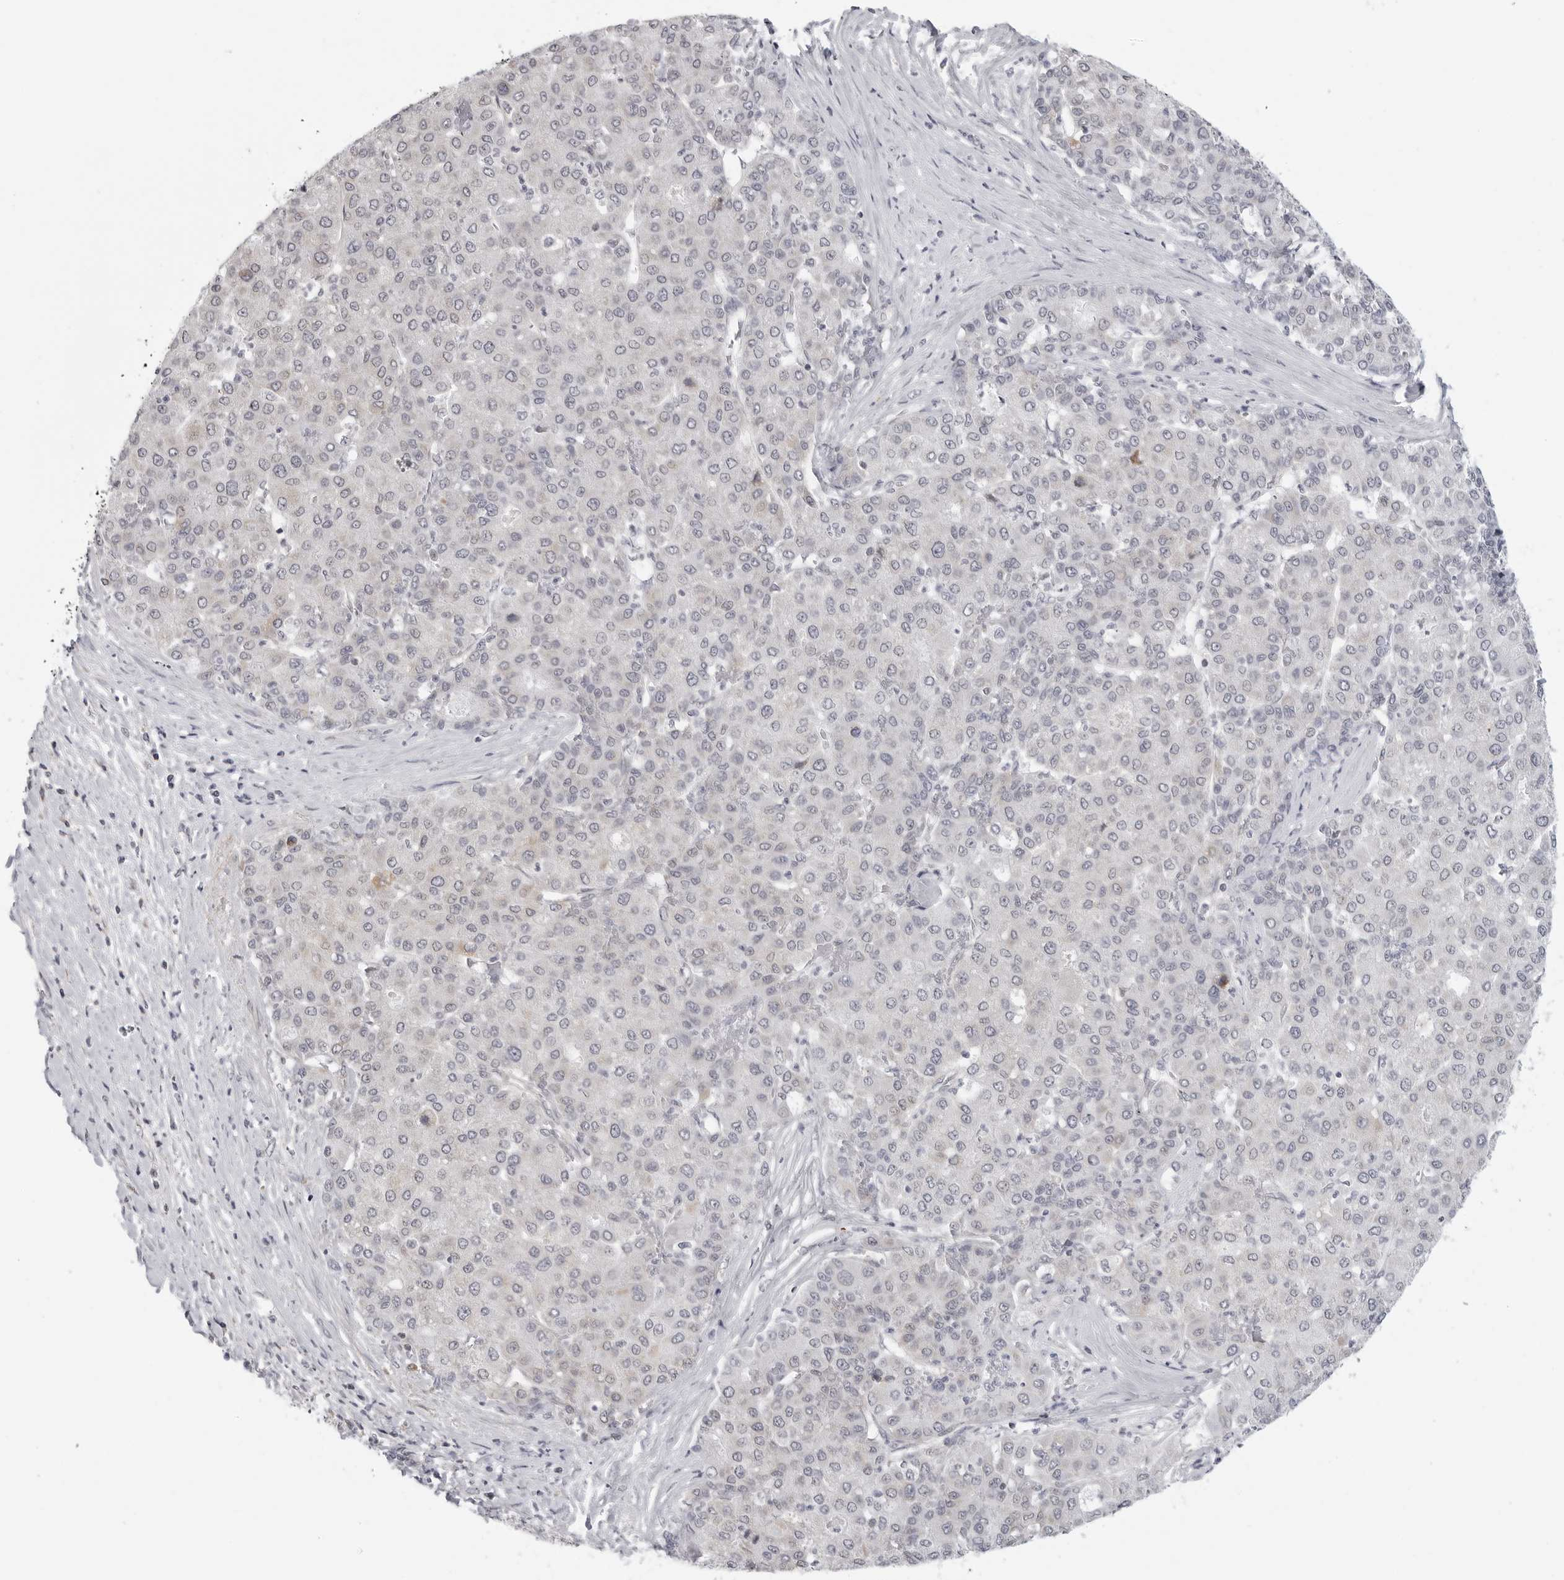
{"staining": {"intensity": "negative", "quantity": "none", "location": "none"}, "tissue": "liver cancer", "cell_type": "Tumor cells", "image_type": "cancer", "snomed": [{"axis": "morphology", "description": "Carcinoma, Hepatocellular, NOS"}, {"axis": "topography", "description": "Liver"}], "caption": "Immunohistochemical staining of human liver cancer shows no significant staining in tumor cells.", "gene": "MAP7D1", "patient": {"sex": "male", "age": 65}}